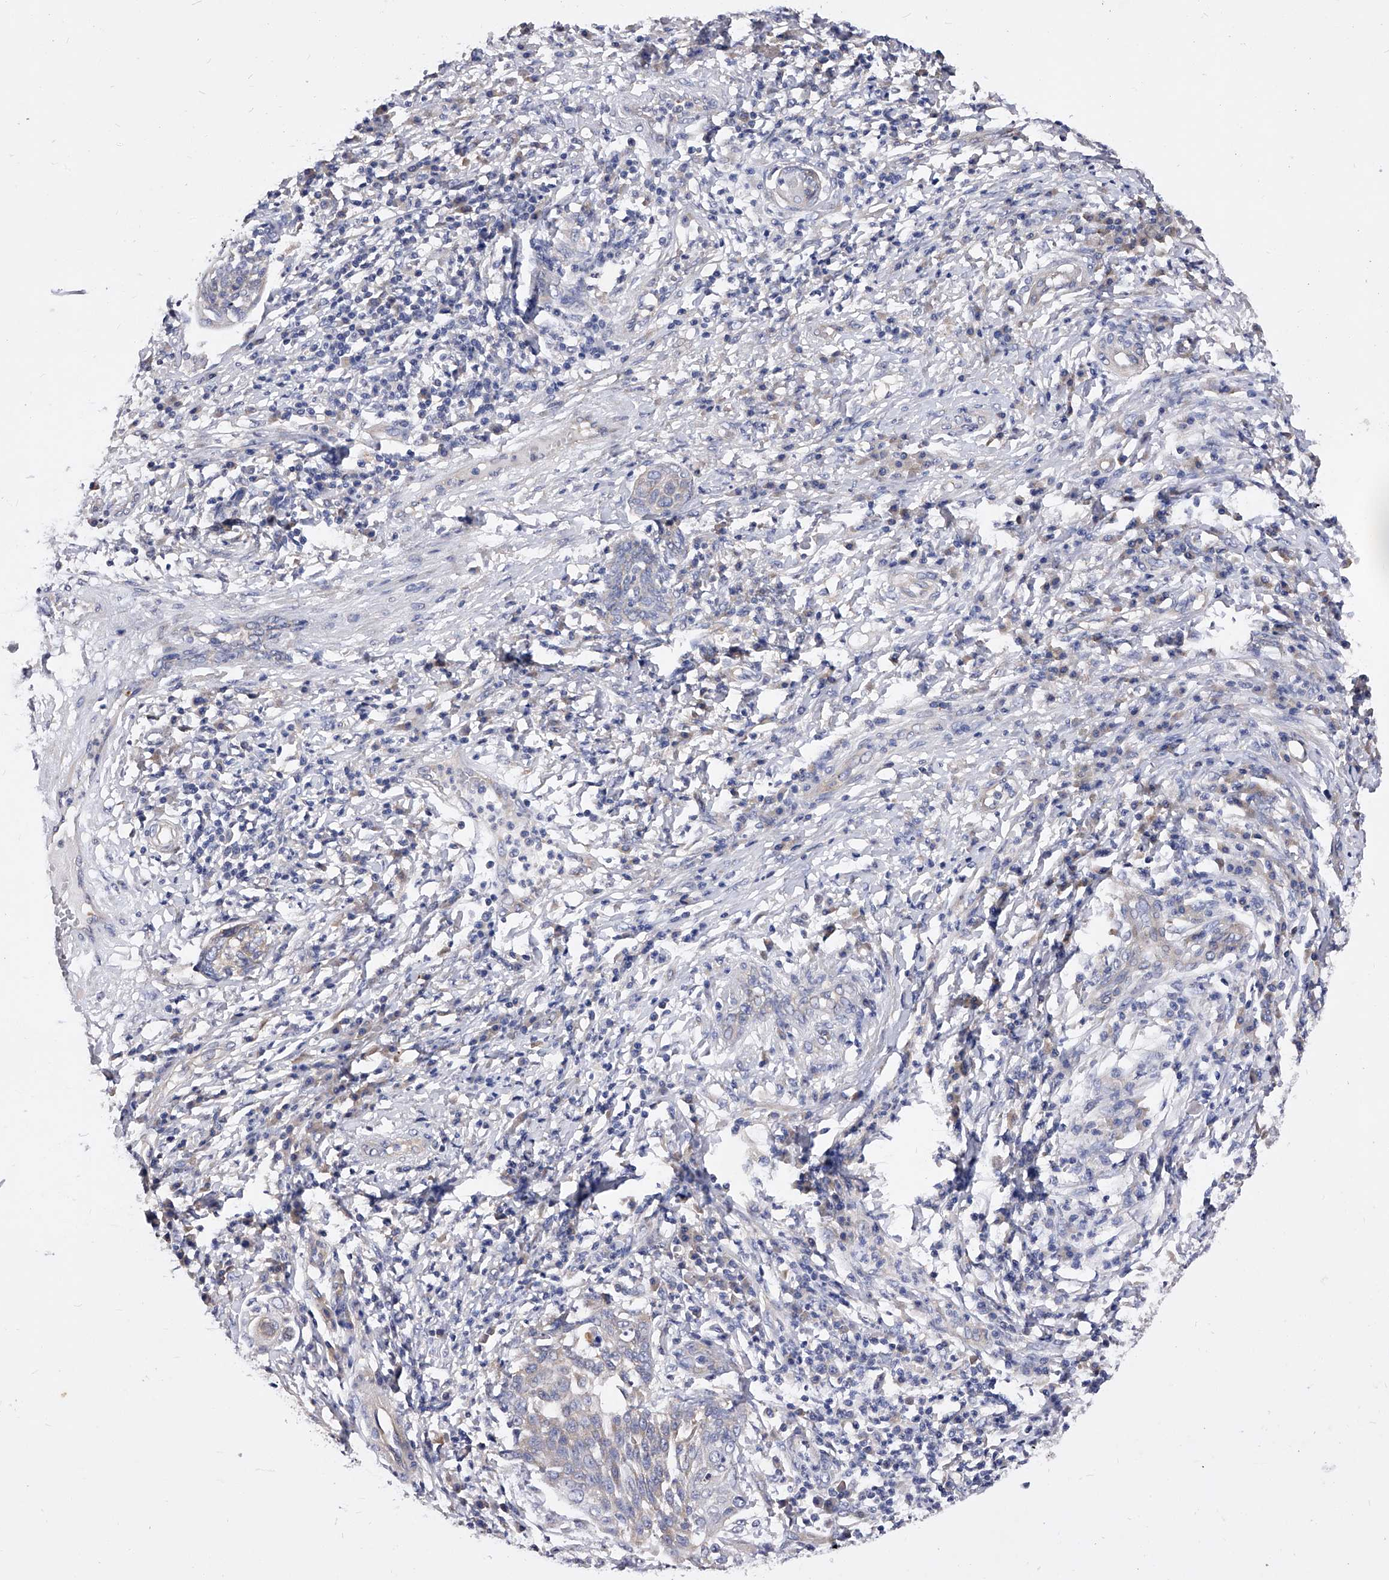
{"staining": {"intensity": "negative", "quantity": "none", "location": "none"}, "tissue": "cervical cancer", "cell_type": "Tumor cells", "image_type": "cancer", "snomed": [{"axis": "morphology", "description": "Squamous cell carcinoma, NOS"}, {"axis": "topography", "description": "Cervix"}], "caption": "Cervical cancer stained for a protein using immunohistochemistry demonstrates no staining tumor cells.", "gene": "PPP5C", "patient": {"sex": "female", "age": 34}}